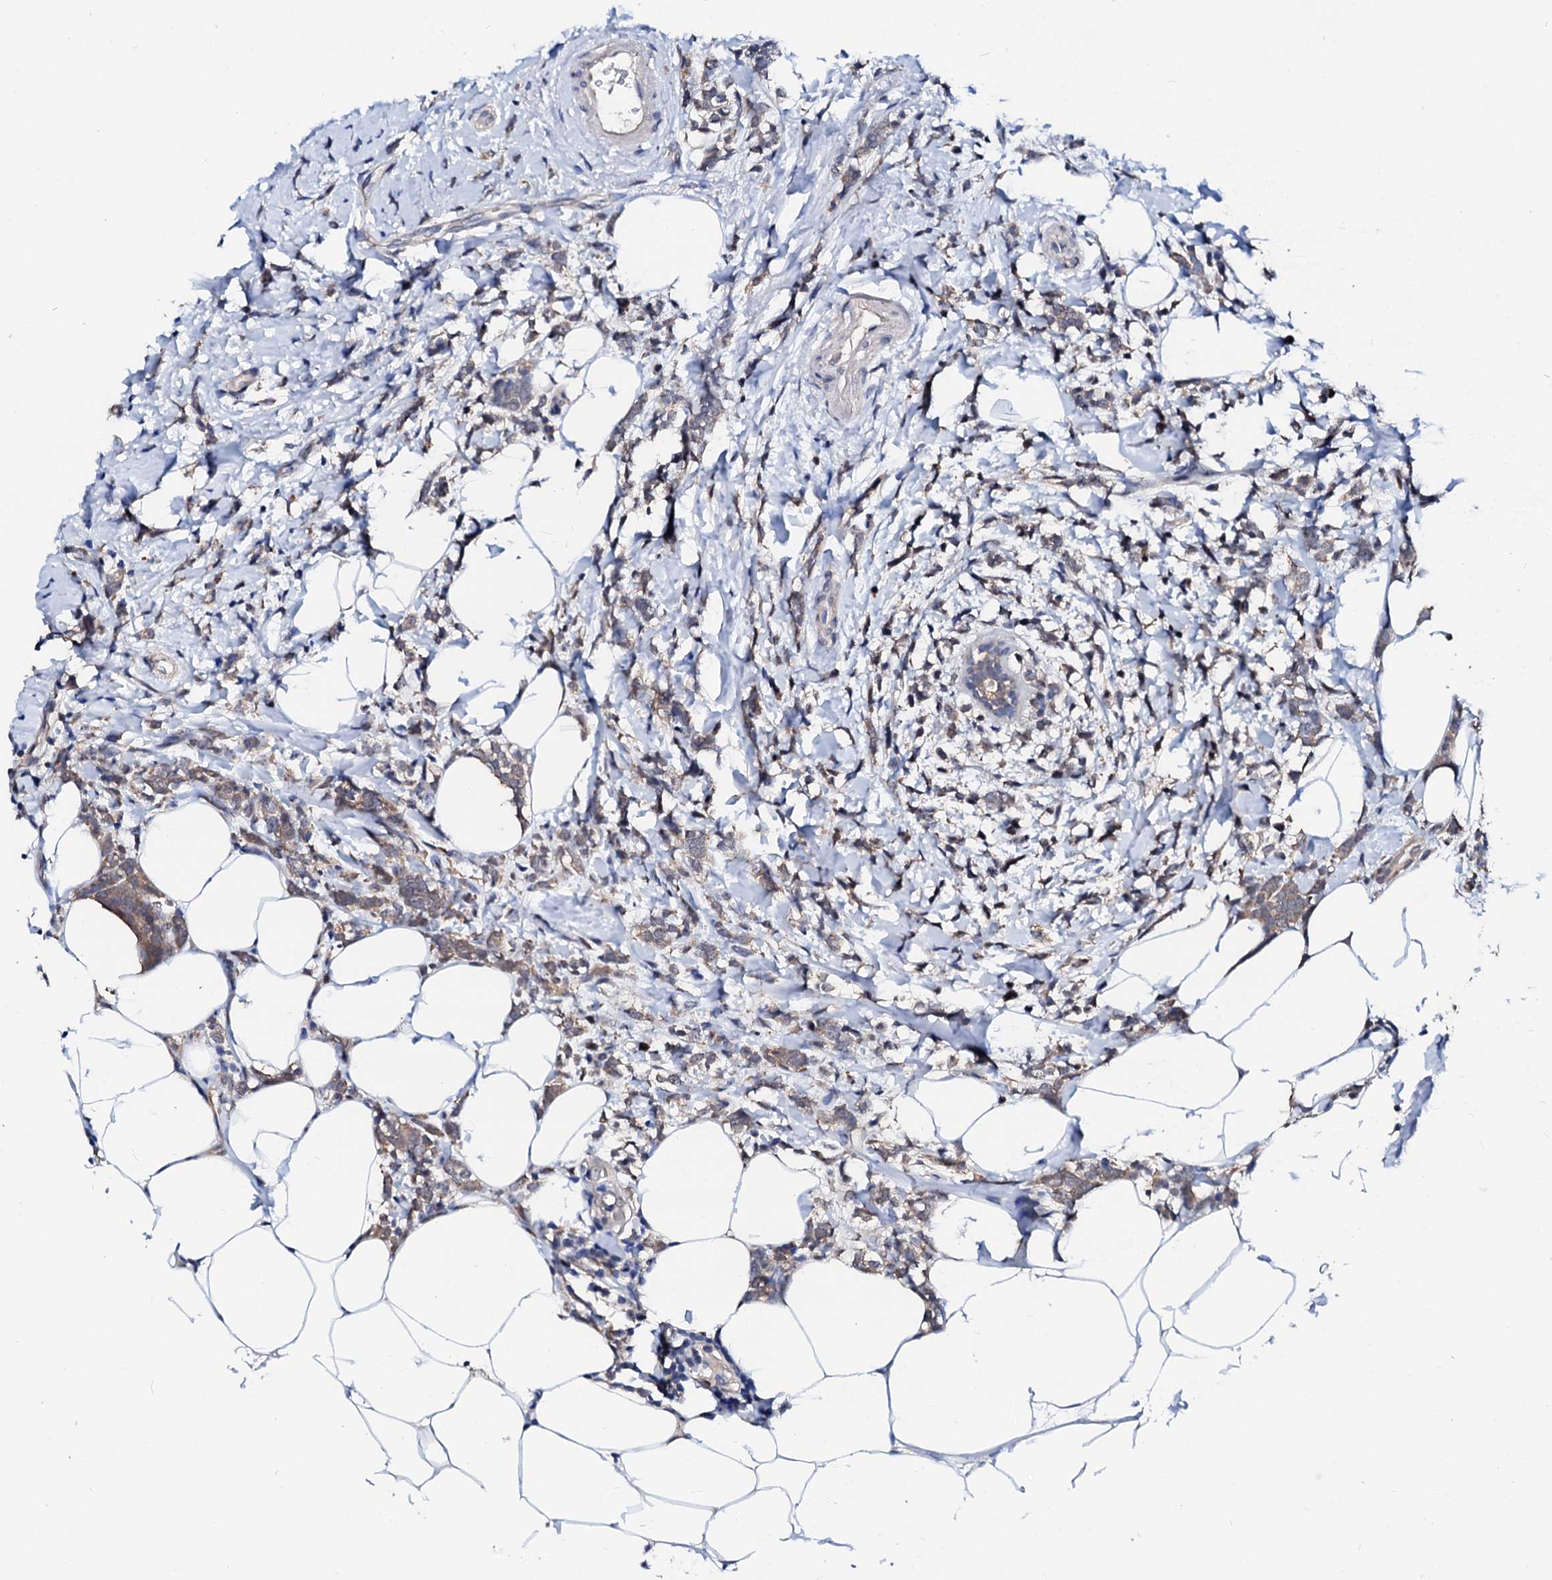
{"staining": {"intensity": "weak", "quantity": ">75%", "location": "cytoplasmic/membranous"}, "tissue": "breast cancer", "cell_type": "Tumor cells", "image_type": "cancer", "snomed": [{"axis": "morphology", "description": "Lobular carcinoma"}, {"axis": "topography", "description": "Breast"}], "caption": "A brown stain shows weak cytoplasmic/membranous positivity of a protein in breast cancer tumor cells.", "gene": "CSN2", "patient": {"sex": "female", "age": 58}}